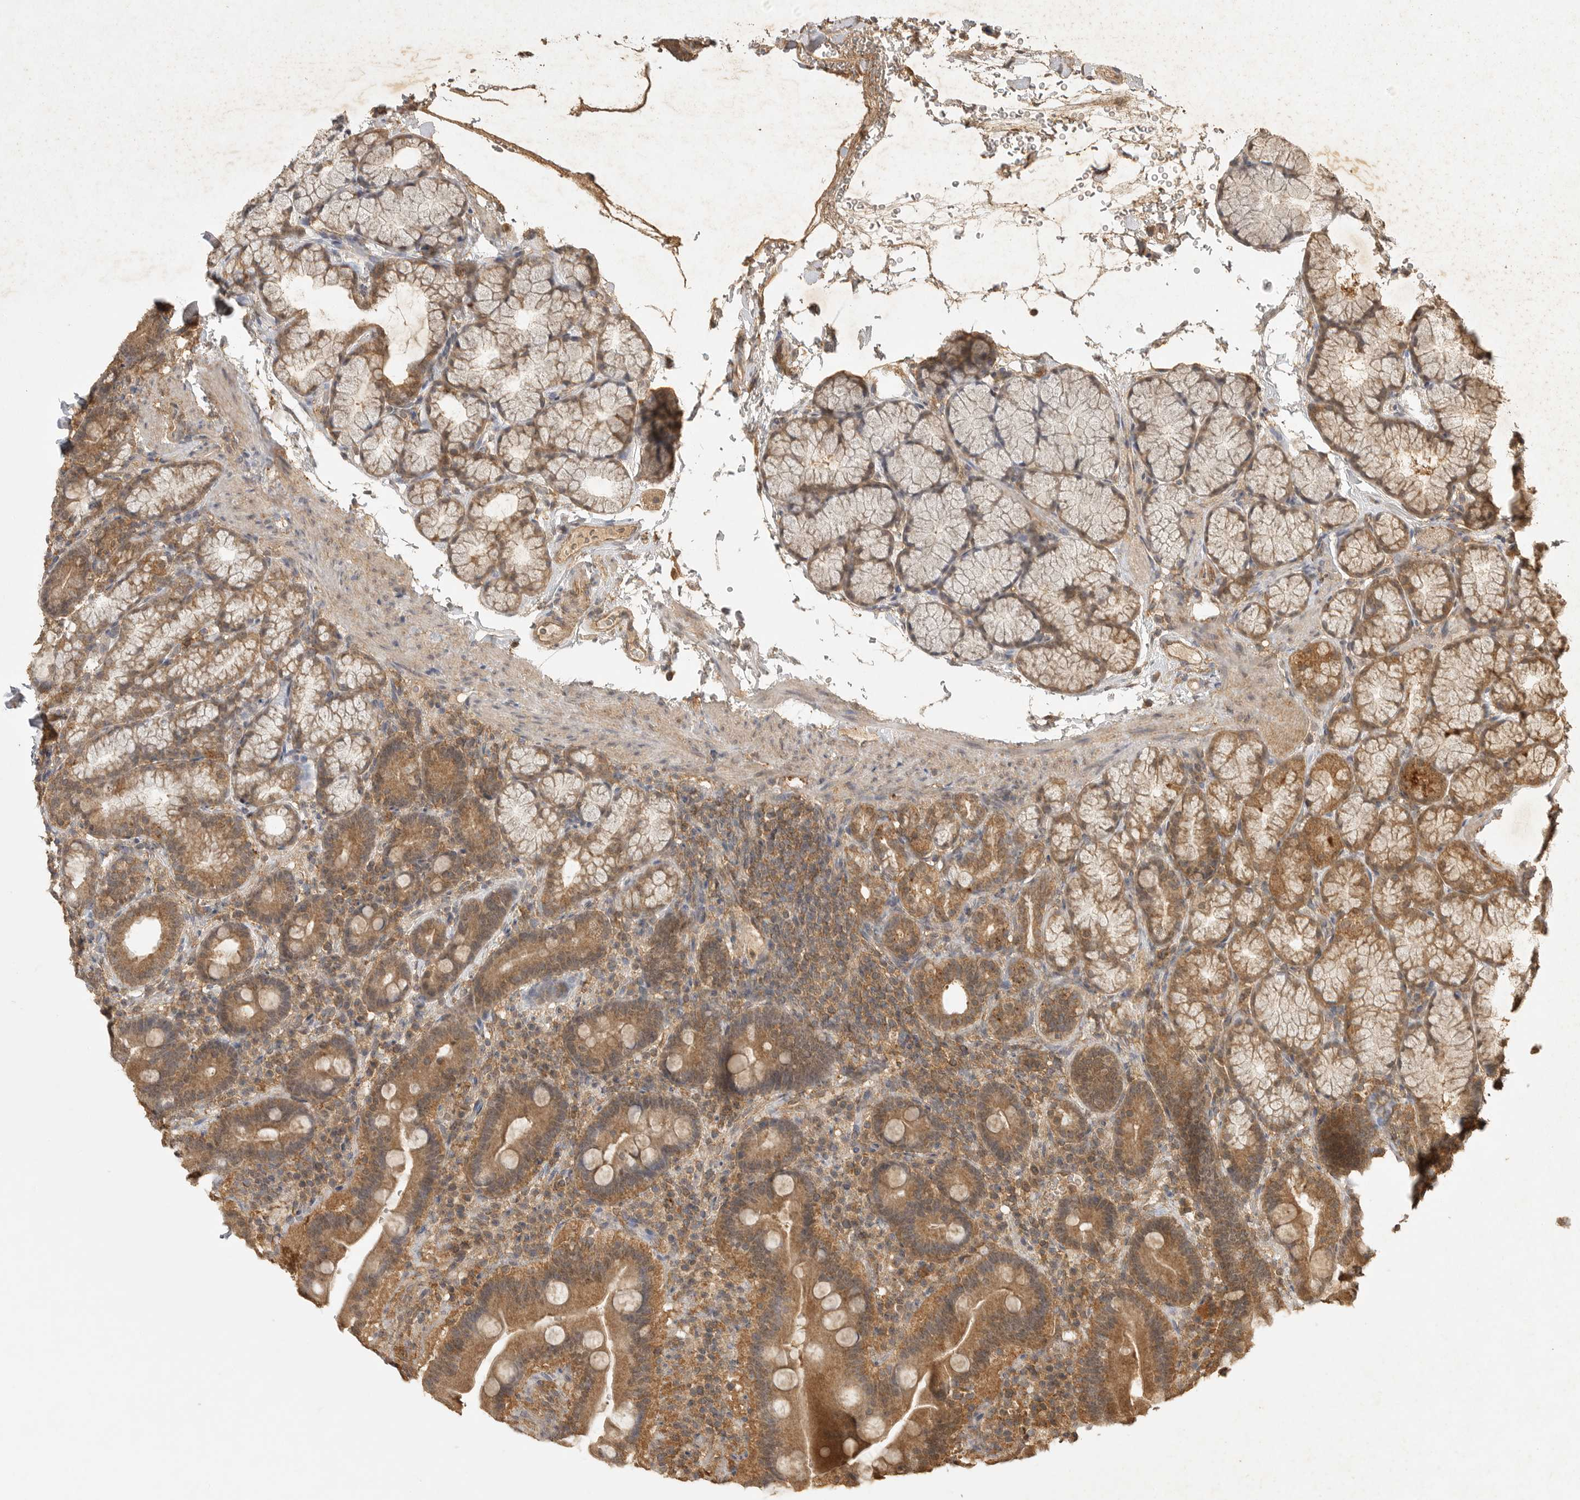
{"staining": {"intensity": "moderate", "quantity": ">75%", "location": "cytoplasmic/membranous"}, "tissue": "duodenum", "cell_type": "Glandular cells", "image_type": "normal", "snomed": [{"axis": "morphology", "description": "Normal tissue, NOS"}, {"axis": "topography", "description": "Duodenum"}], "caption": "This image exhibits normal duodenum stained with immunohistochemistry to label a protein in brown. The cytoplasmic/membranous of glandular cells show moderate positivity for the protein. Nuclei are counter-stained blue.", "gene": "ICOSLG", "patient": {"sex": "male", "age": 54}}